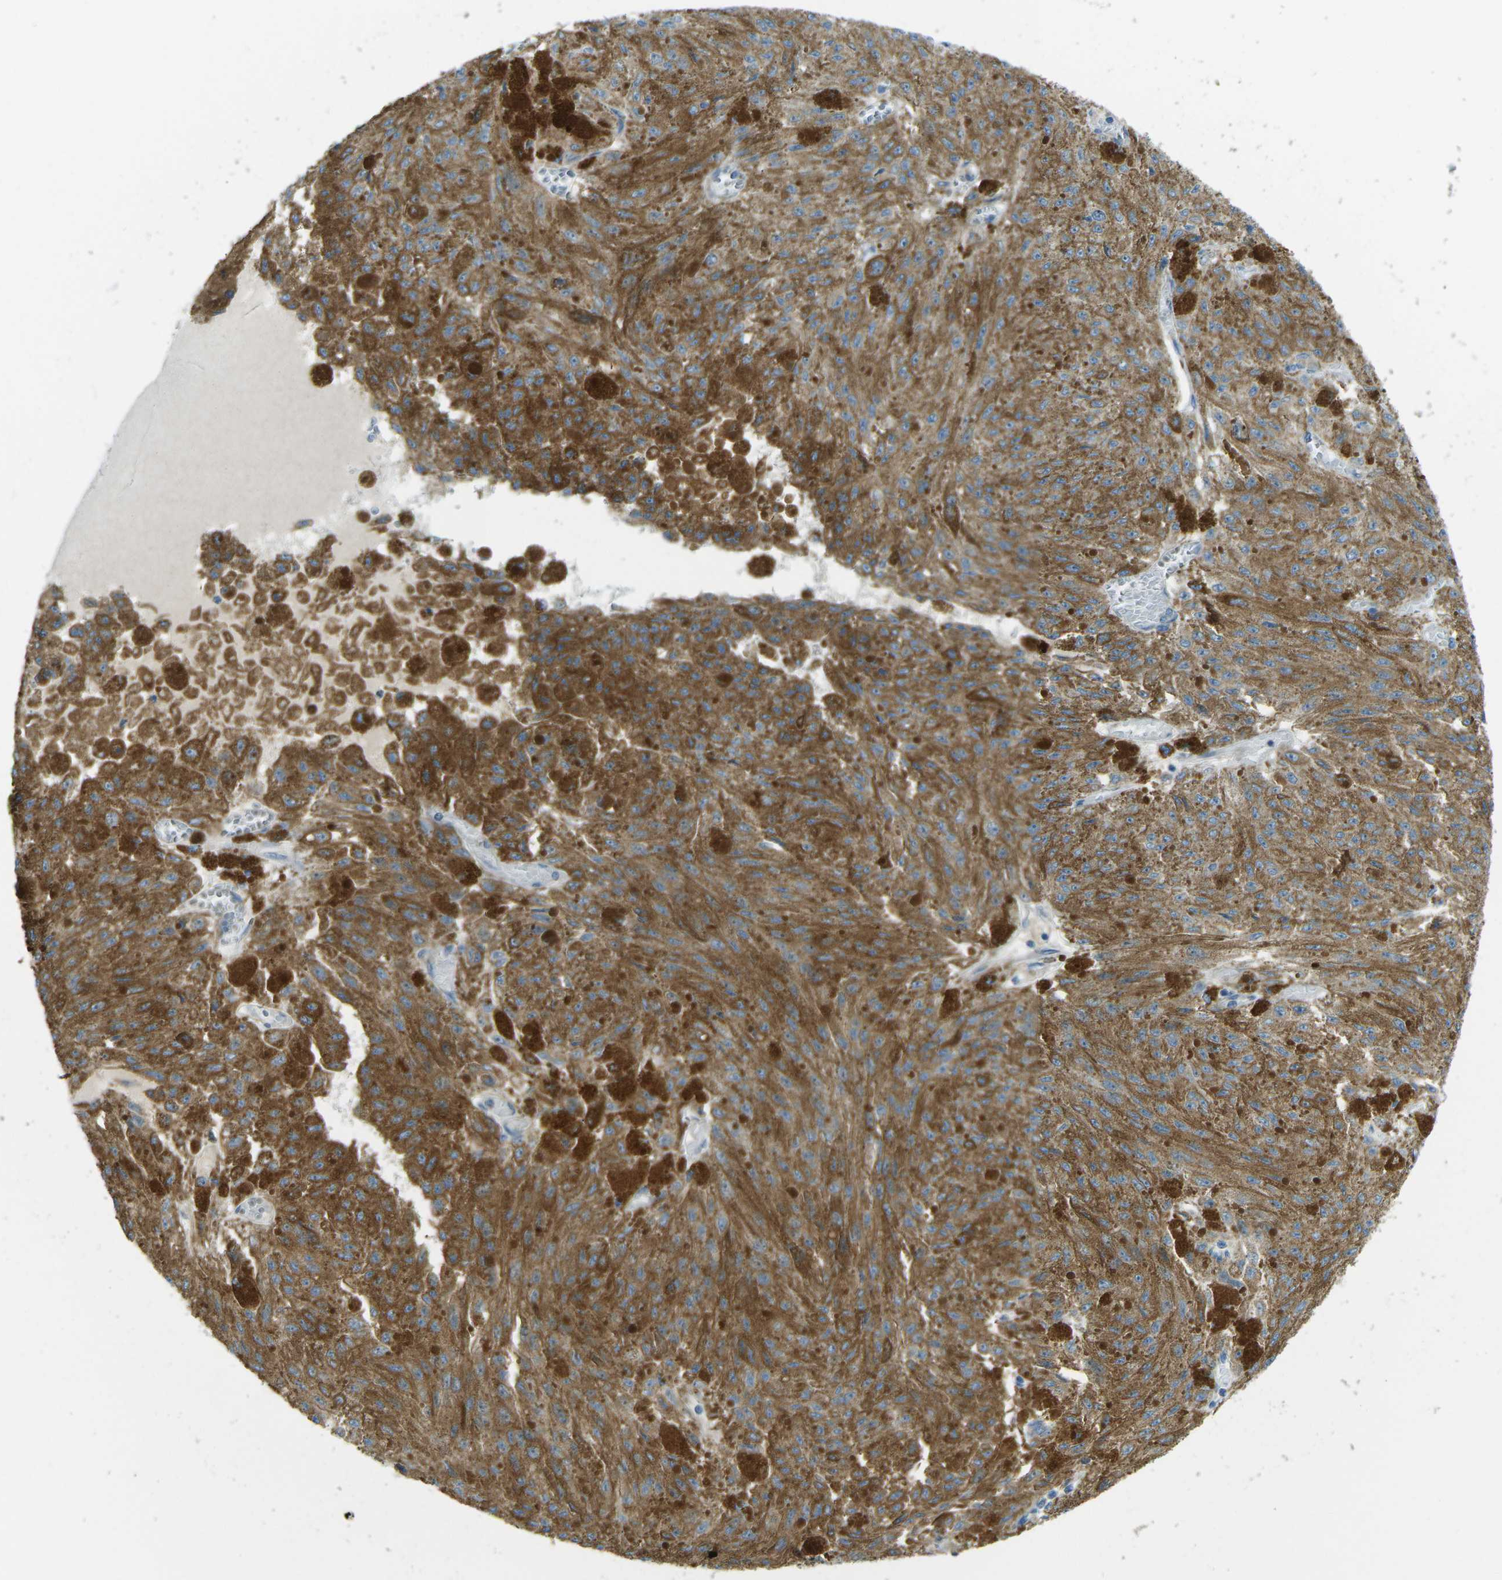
{"staining": {"intensity": "moderate", "quantity": "25%-75%", "location": "cytoplasmic/membranous"}, "tissue": "melanoma", "cell_type": "Tumor cells", "image_type": "cancer", "snomed": [{"axis": "morphology", "description": "Malignant melanoma, NOS"}, {"axis": "topography", "description": "Other"}], "caption": "Immunohistochemistry image of human malignant melanoma stained for a protein (brown), which shows medium levels of moderate cytoplasmic/membranous expression in about 25%-75% of tumor cells.", "gene": "MYLK4", "patient": {"sex": "male", "age": 79}}